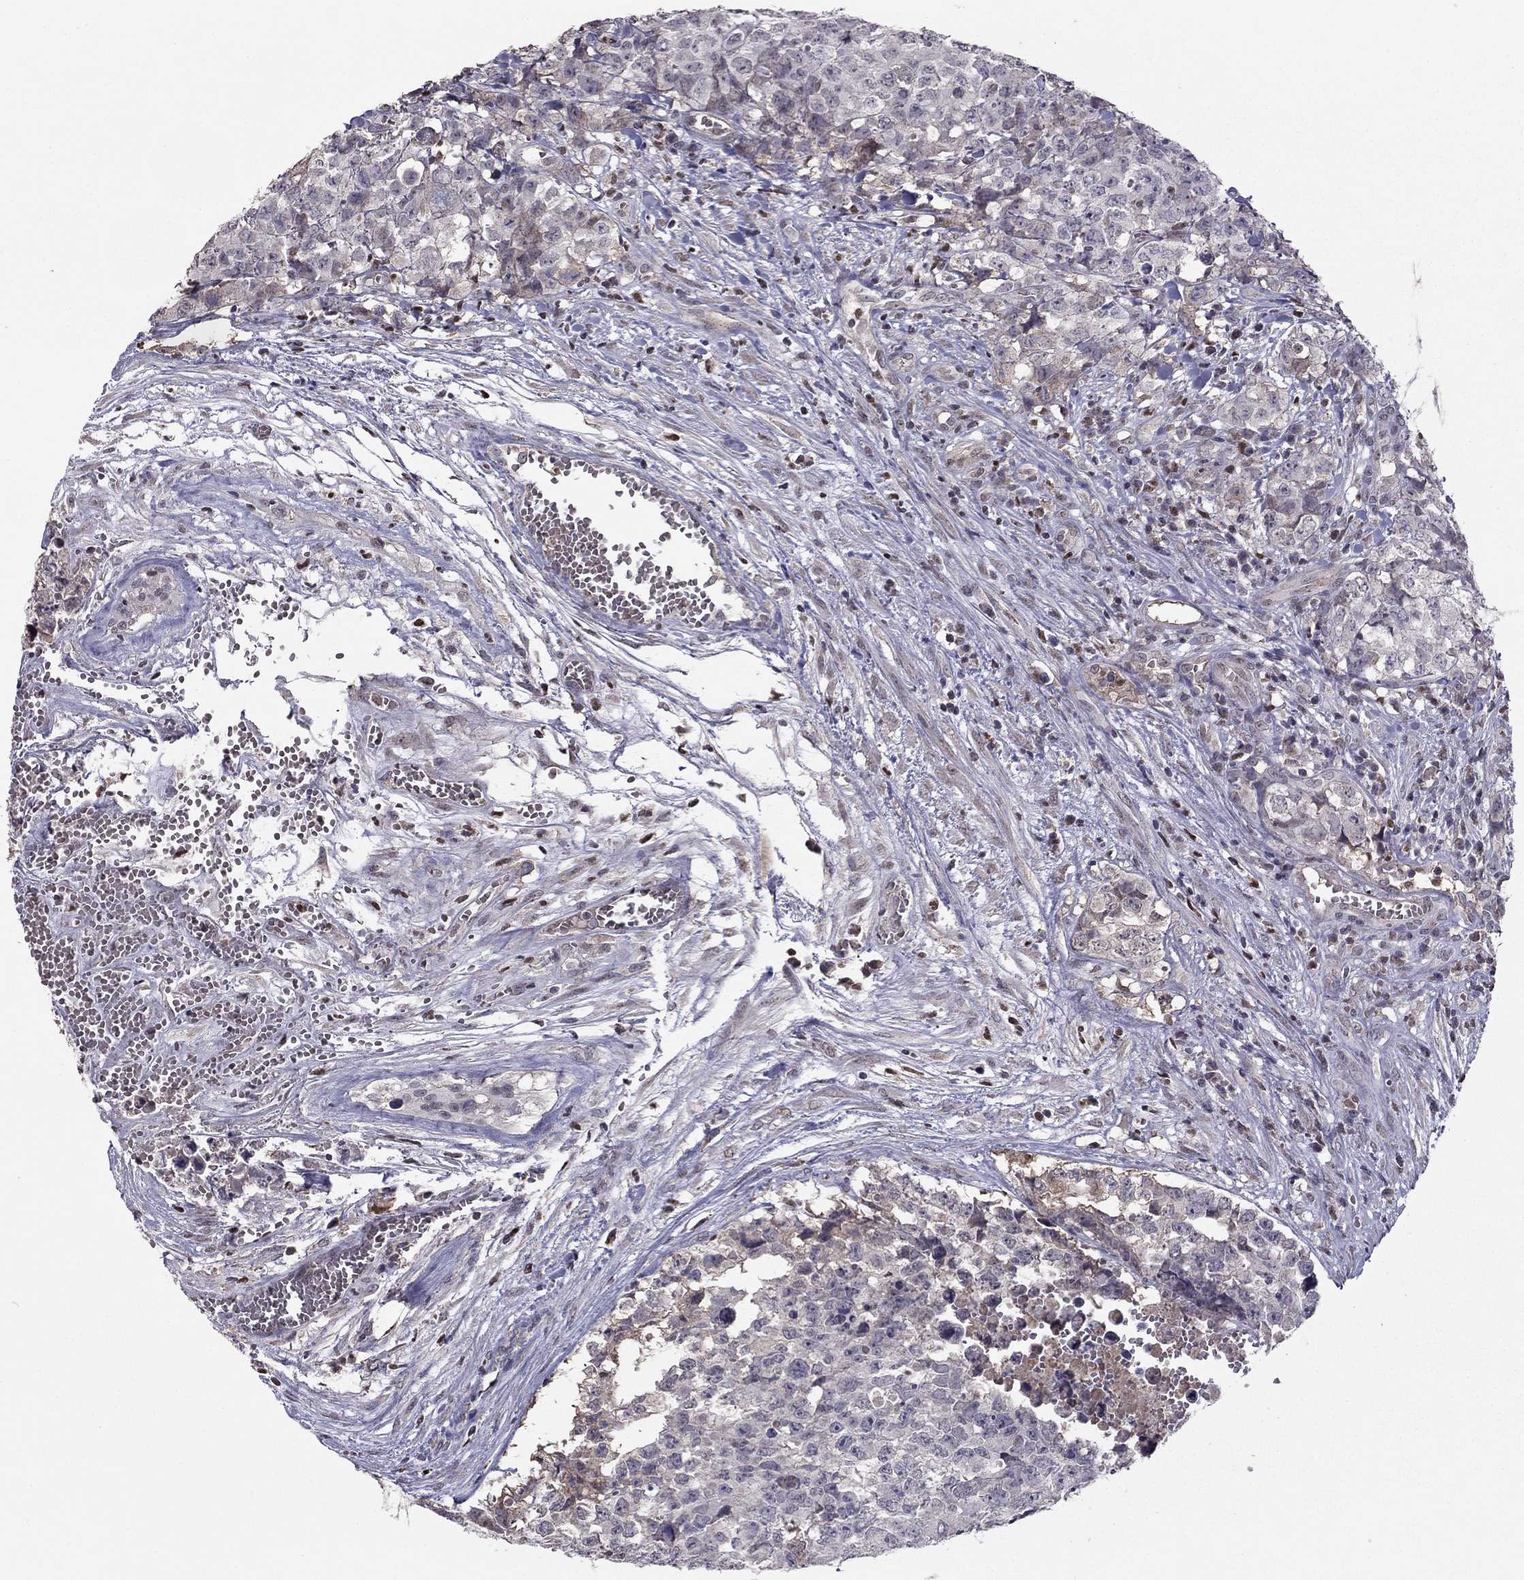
{"staining": {"intensity": "negative", "quantity": "none", "location": "none"}, "tissue": "testis cancer", "cell_type": "Tumor cells", "image_type": "cancer", "snomed": [{"axis": "morphology", "description": "Carcinoma, Embryonal, NOS"}, {"axis": "topography", "description": "Testis"}], "caption": "Tumor cells show no significant protein positivity in testis cancer. (Brightfield microscopy of DAB immunohistochemistry (IHC) at high magnification).", "gene": "HCN1", "patient": {"sex": "male", "age": 23}}